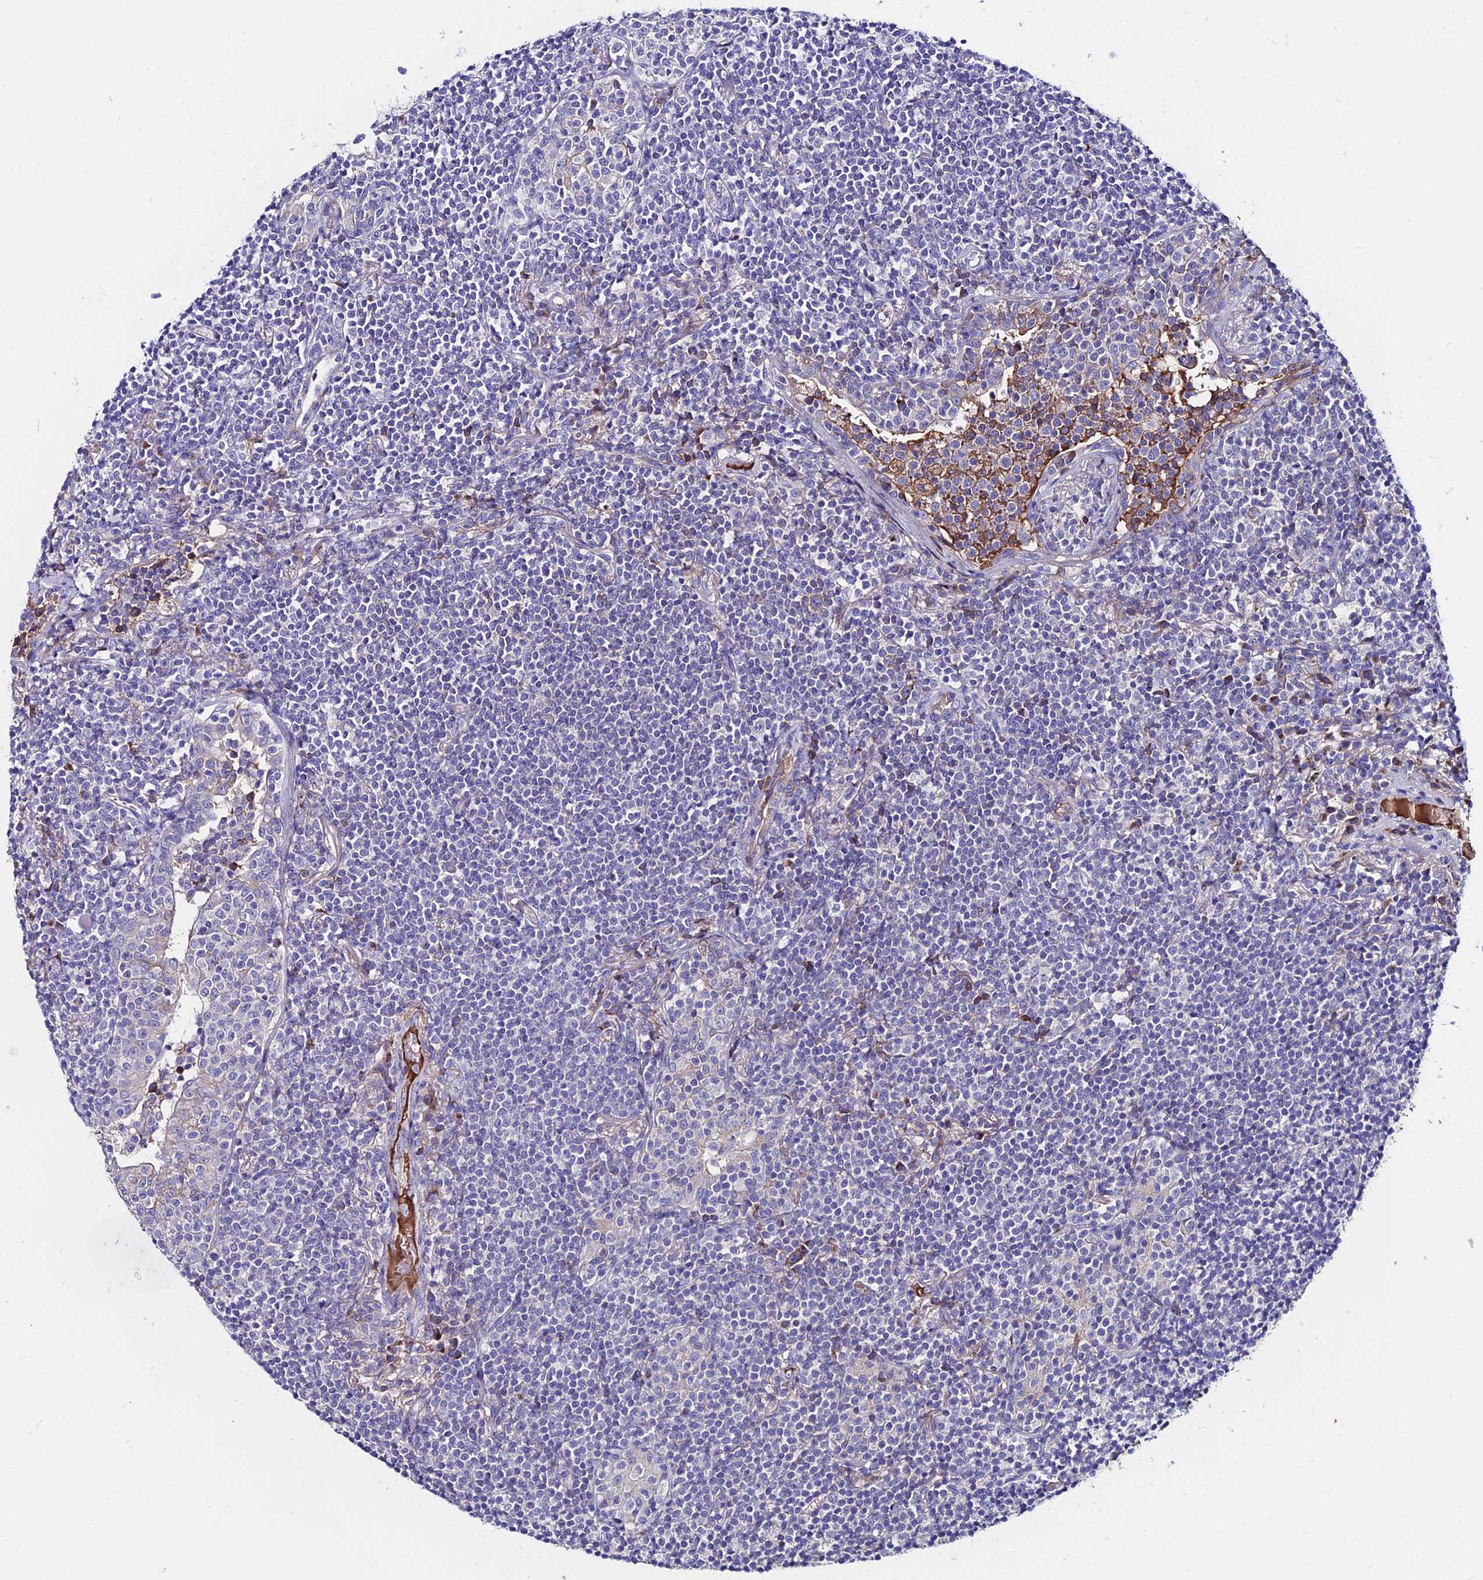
{"staining": {"intensity": "negative", "quantity": "none", "location": "none"}, "tissue": "lymphoma", "cell_type": "Tumor cells", "image_type": "cancer", "snomed": [{"axis": "morphology", "description": "Malignant lymphoma, non-Hodgkin's type, Low grade"}, {"axis": "topography", "description": "Lung"}], "caption": "IHC of human lymphoma shows no positivity in tumor cells.", "gene": "SLC25A16", "patient": {"sex": "female", "age": 71}}